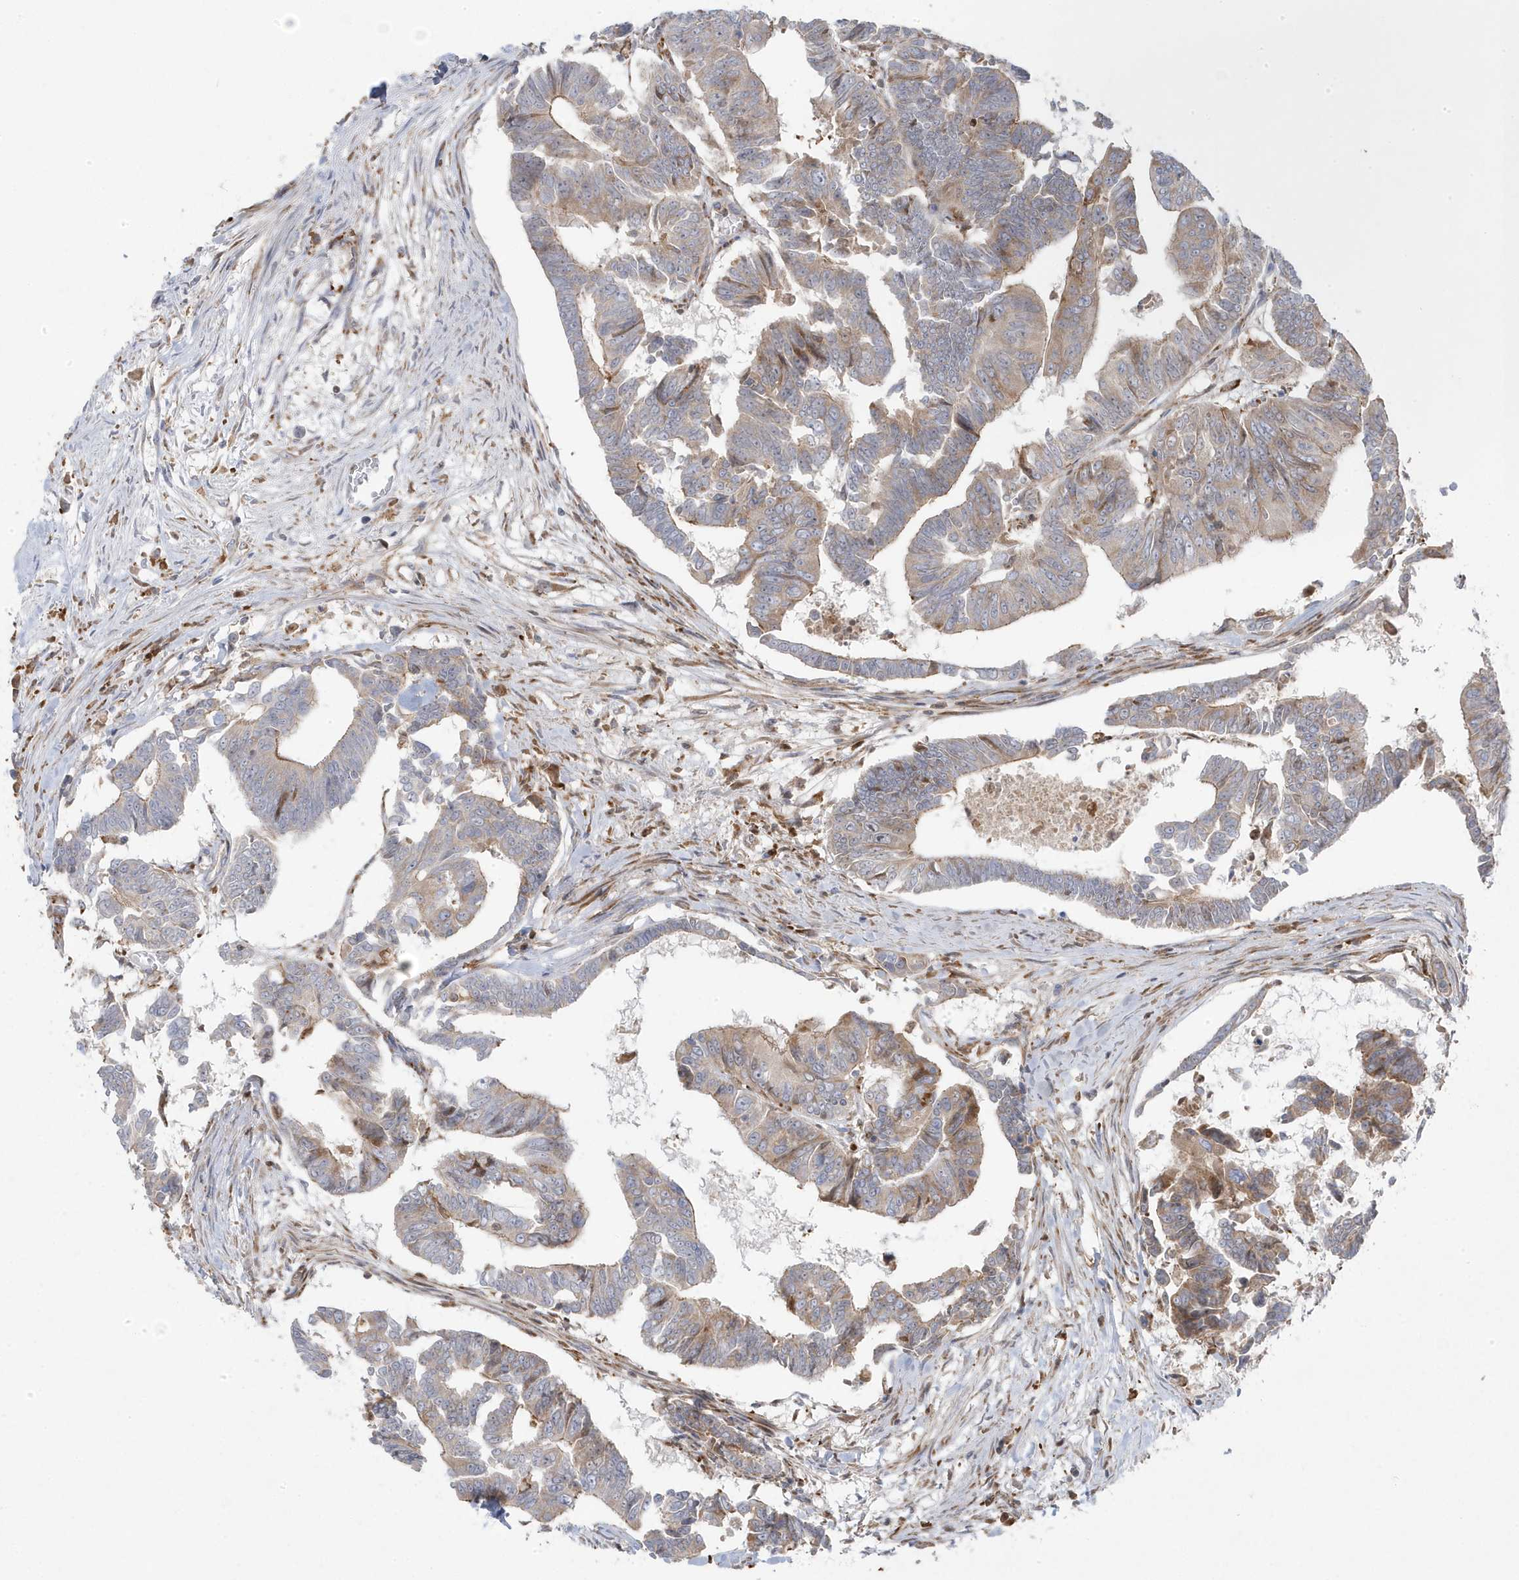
{"staining": {"intensity": "weak", "quantity": "25%-75%", "location": "cytoplasmic/membranous"}, "tissue": "colorectal cancer", "cell_type": "Tumor cells", "image_type": "cancer", "snomed": [{"axis": "morphology", "description": "Adenocarcinoma, NOS"}, {"axis": "topography", "description": "Rectum"}], "caption": "The photomicrograph displays a brown stain indicating the presence of a protein in the cytoplasmic/membranous of tumor cells in colorectal cancer.", "gene": "ZNF654", "patient": {"sex": "female", "age": 65}}